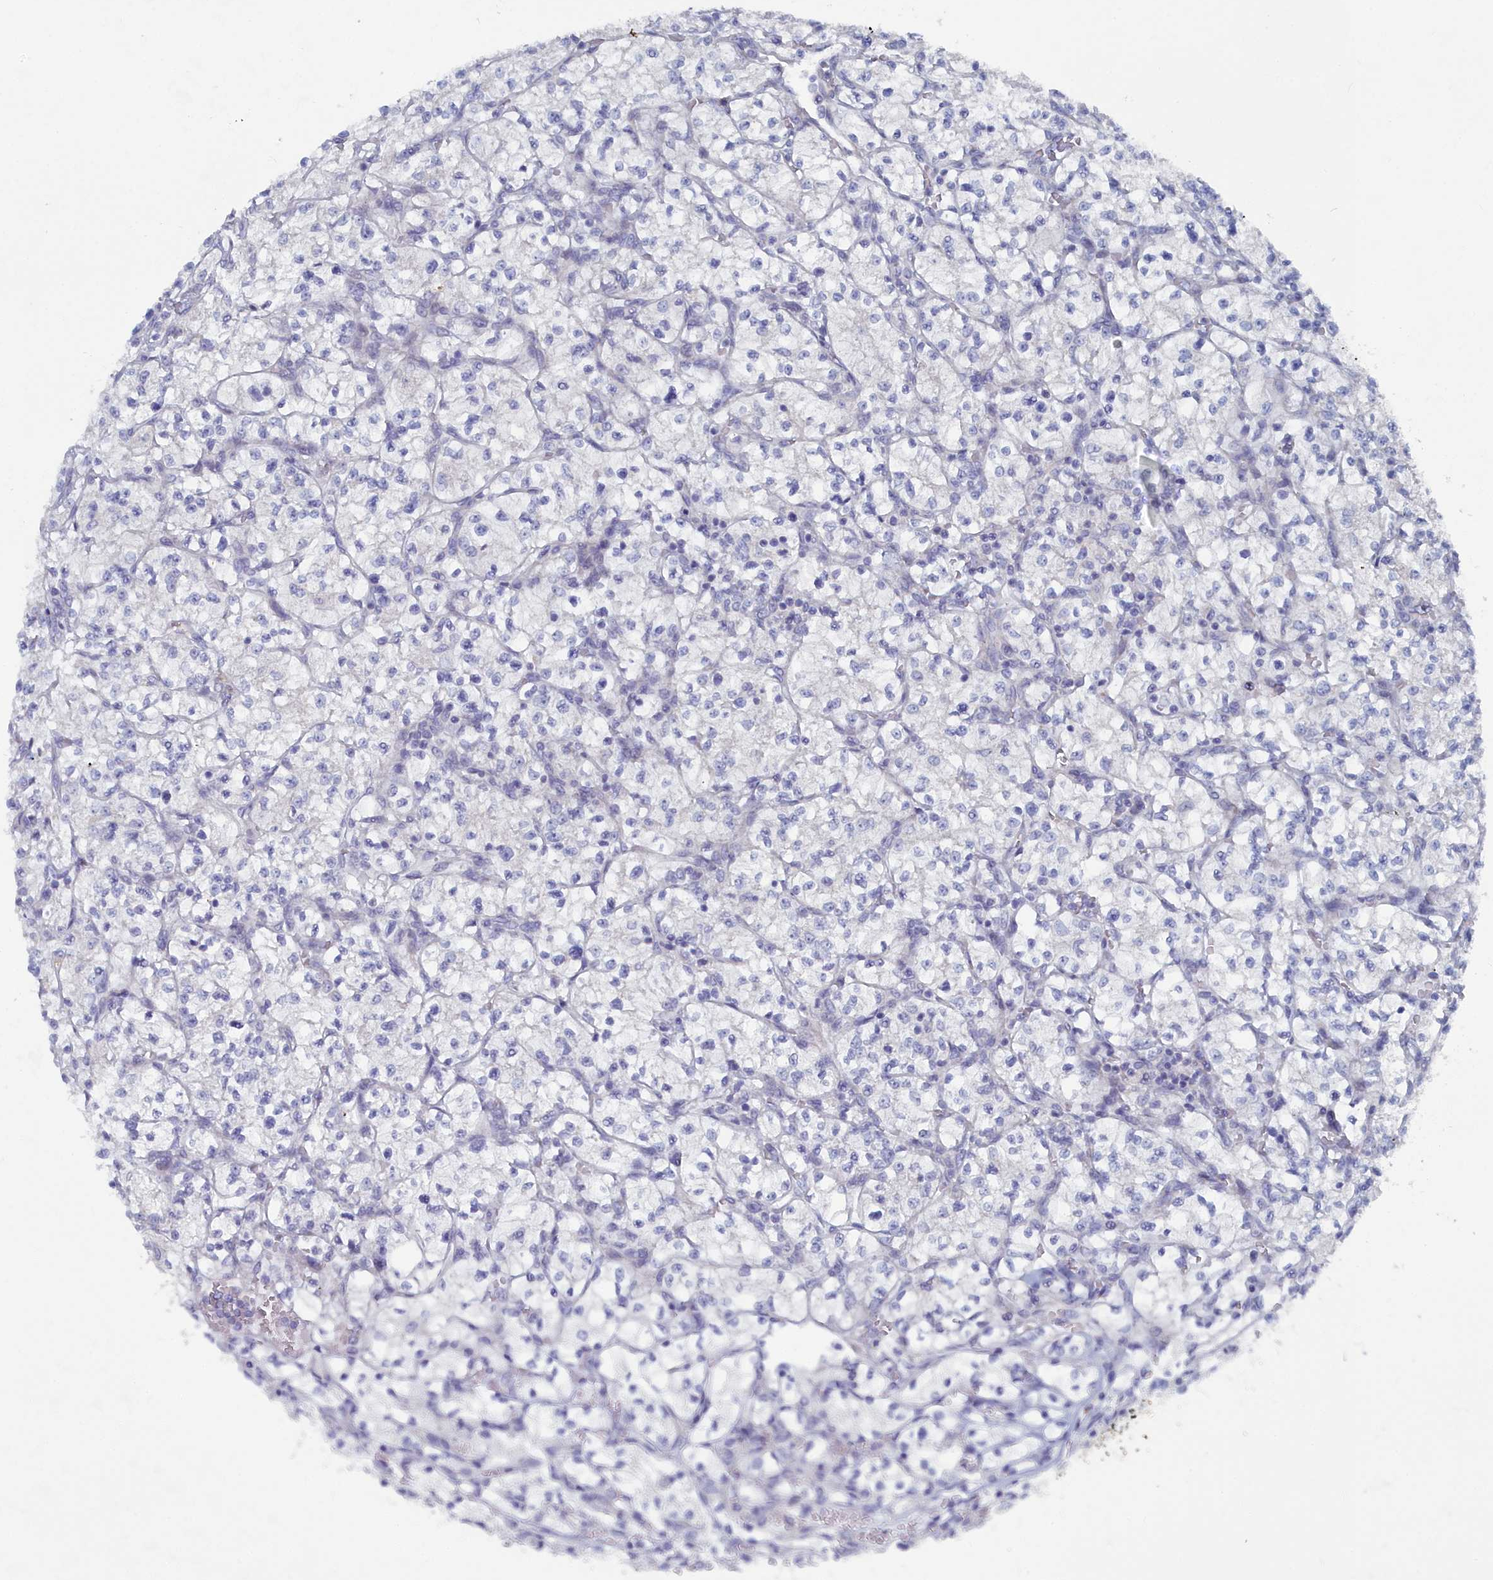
{"staining": {"intensity": "negative", "quantity": "none", "location": "none"}, "tissue": "renal cancer", "cell_type": "Tumor cells", "image_type": "cancer", "snomed": [{"axis": "morphology", "description": "Adenocarcinoma, NOS"}, {"axis": "topography", "description": "Kidney"}], "caption": "Human renal cancer (adenocarcinoma) stained for a protein using immunohistochemistry demonstrates no staining in tumor cells.", "gene": "SHISAL2A", "patient": {"sex": "female", "age": 64}}